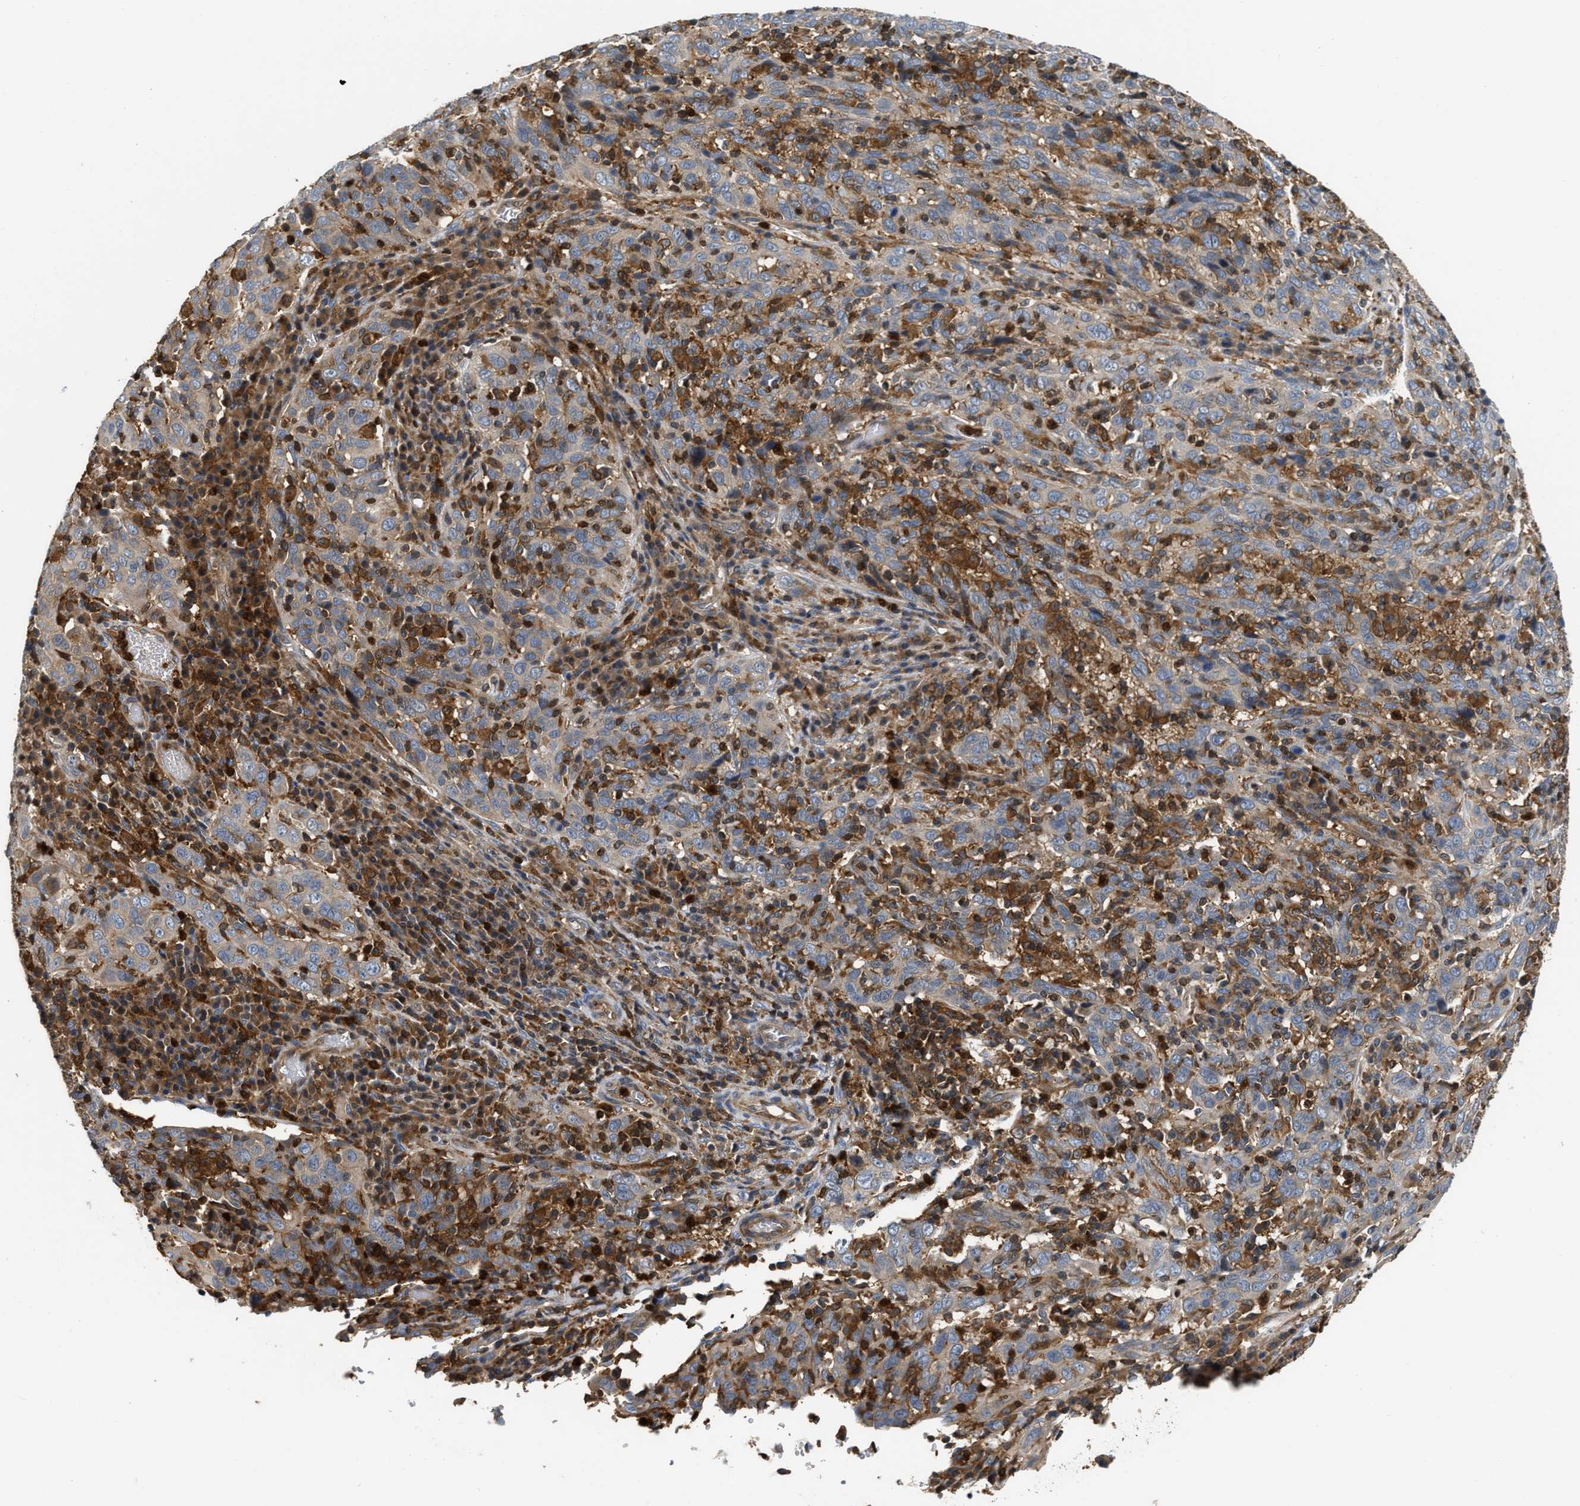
{"staining": {"intensity": "negative", "quantity": "none", "location": "none"}, "tissue": "cervical cancer", "cell_type": "Tumor cells", "image_type": "cancer", "snomed": [{"axis": "morphology", "description": "Squamous cell carcinoma, NOS"}, {"axis": "topography", "description": "Cervix"}], "caption": "Immunohistochemical staining of squamous cell carcinoma (cervical) exhibits no significant expression in tumor cells.", "gene": "OSTF1", "patient": {"sex": "female", "age": 46}}